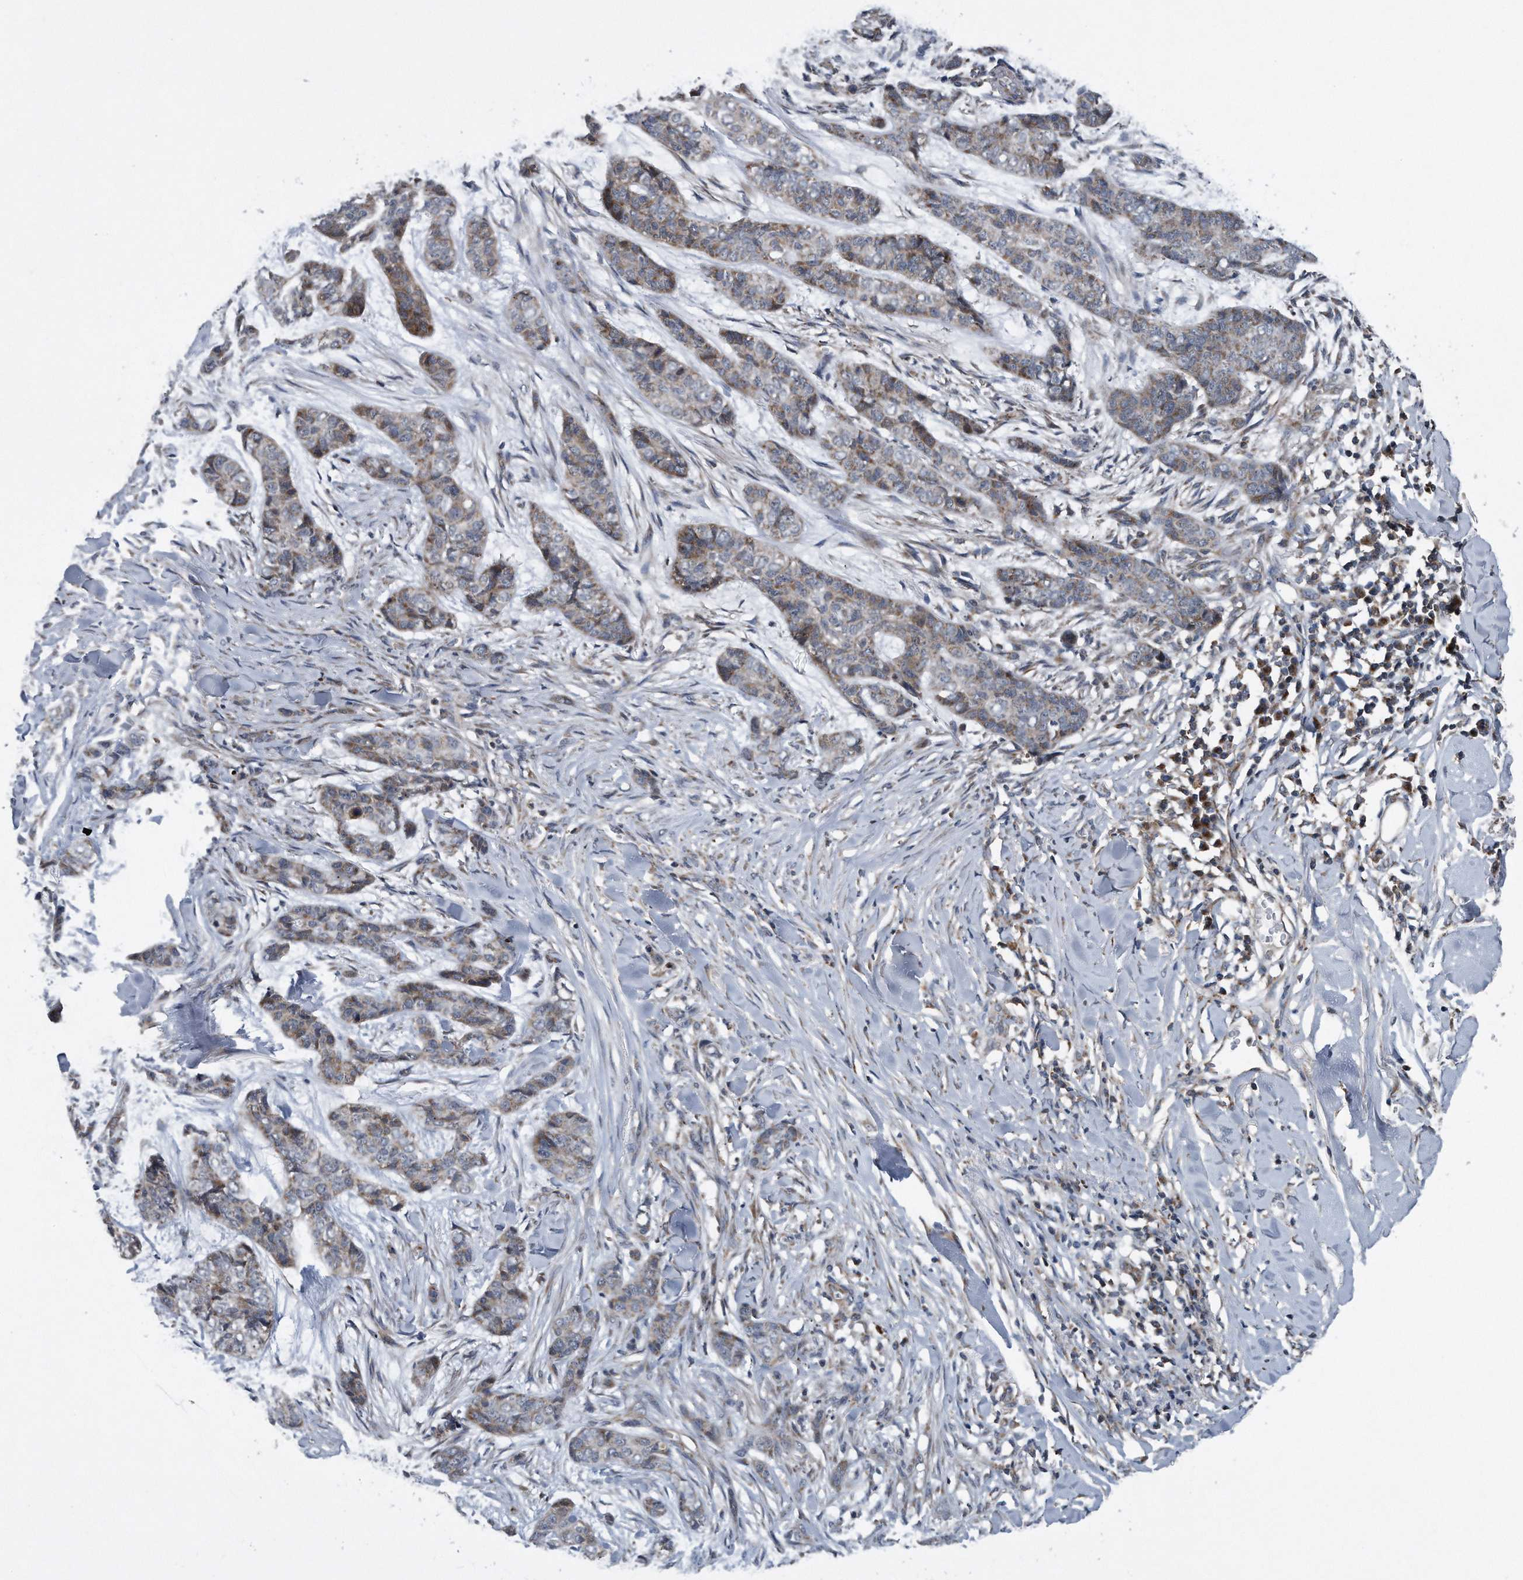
{"staining": {"intensity": "moderate", "quantity": "25%-75%", "location": "cytoplasmic/membranous"}, "tissue": "skin cancer", "cell_type": "Tumor cells", "image_type": "cancer", "snomed": [{"axis": "morphology", "description": "Basal cell carcinoma"}, {"axis": "topography", "description": "Skin"}], "caption": "Immunohistochemistry (IHC) (DAB) staining of human skin cancer (basal cell carcinoma) demonstrates moderate cytoplasmic/membranous protein staining in about 25%-75% of tumor cells. (DAB = brown stain, brightfield microscopy at high magnification).", "gene": "LYRM4", "patient": {"sex": "female", "age": 64}}